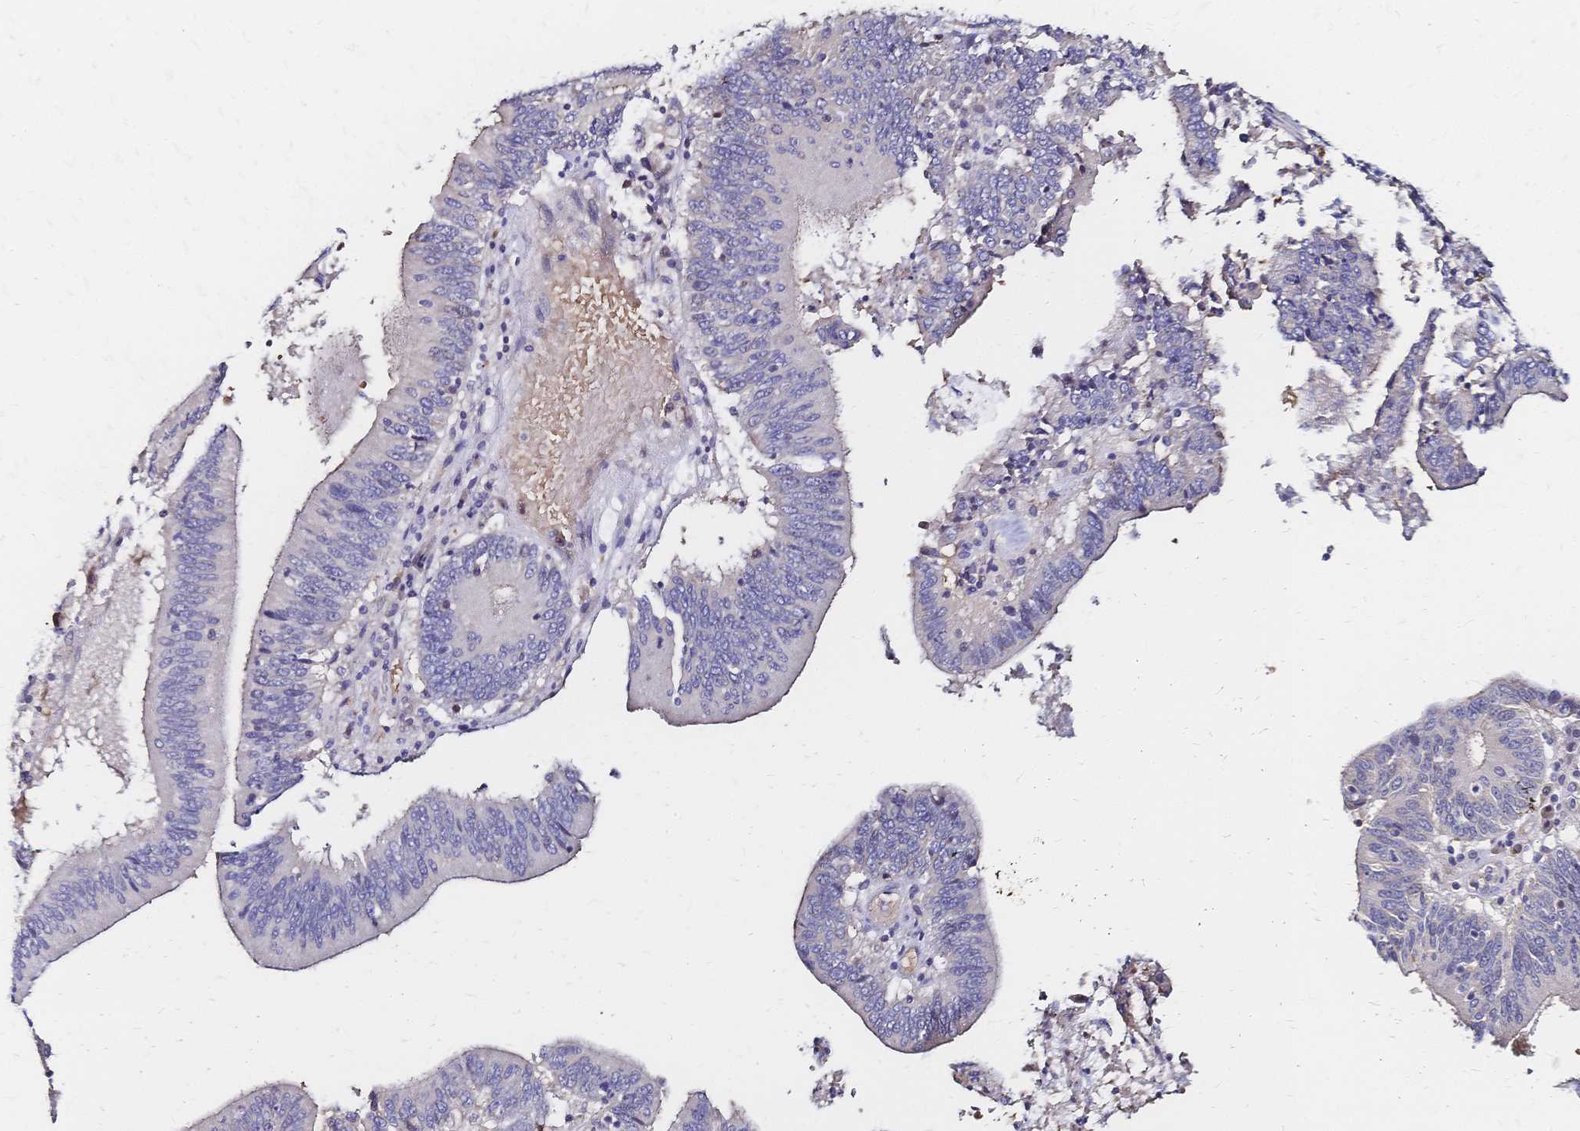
{"staining": {"intensity": "negative", "quantity": "none", "location": "none"}, "tissue": "stomach cancer", "cell_type": "Tumor cells", "image_type": "cancer", "snomed": [{"axis": "morphology", "description": "Adenocarcinoma, NOS"}, {"axis": "topography", "description": "Stomach, upper"}], "caption": "The micrograph demonstrates no staining of tumor cells in stomach adenocarcinoma. Brightfield microscopy of immunohistochemistry stained with DAB (brown) and hematoxylin (blue), captured at high magnification.", "gene": "SLC5A1", "patient": {"sex": "male", "age": 68}}